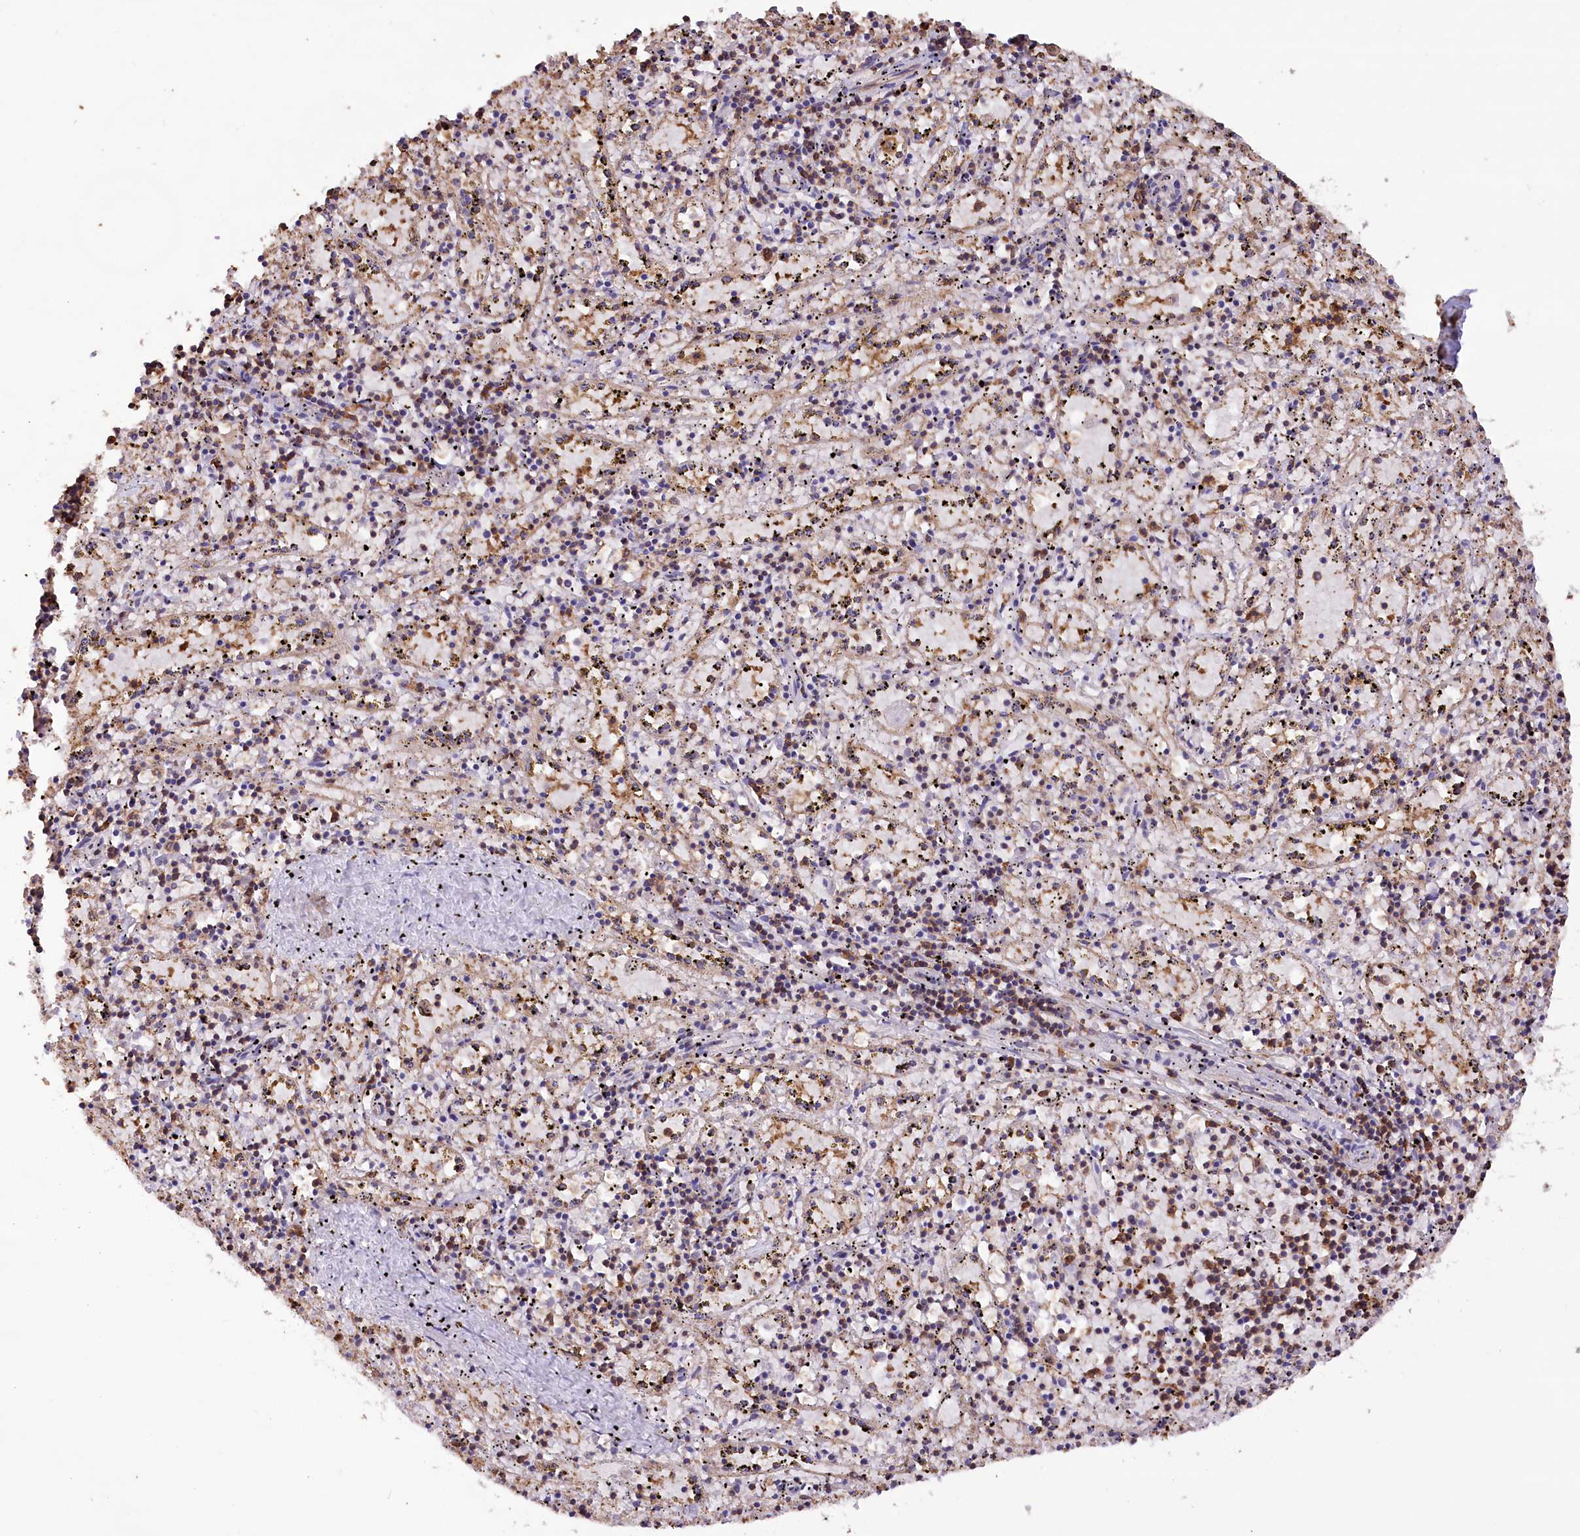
{"staining": {"intensity": "negative", "quantity": "none", "location": "none"}, "tissue": "spleen", "cell_type": "Cells in red pulp", "image_type": "normal", "snomed": [{"axis": "morphology", "description": "Normal tissue, NOS"}, {"axis": "topography", "description": "Spleen"}], "caption": "This is an IHC histopathology image of normal spleen. There is no staining in cells in red pulp.", "gene": "DPP3", "patient": {"sex": "male", "age": 11}}